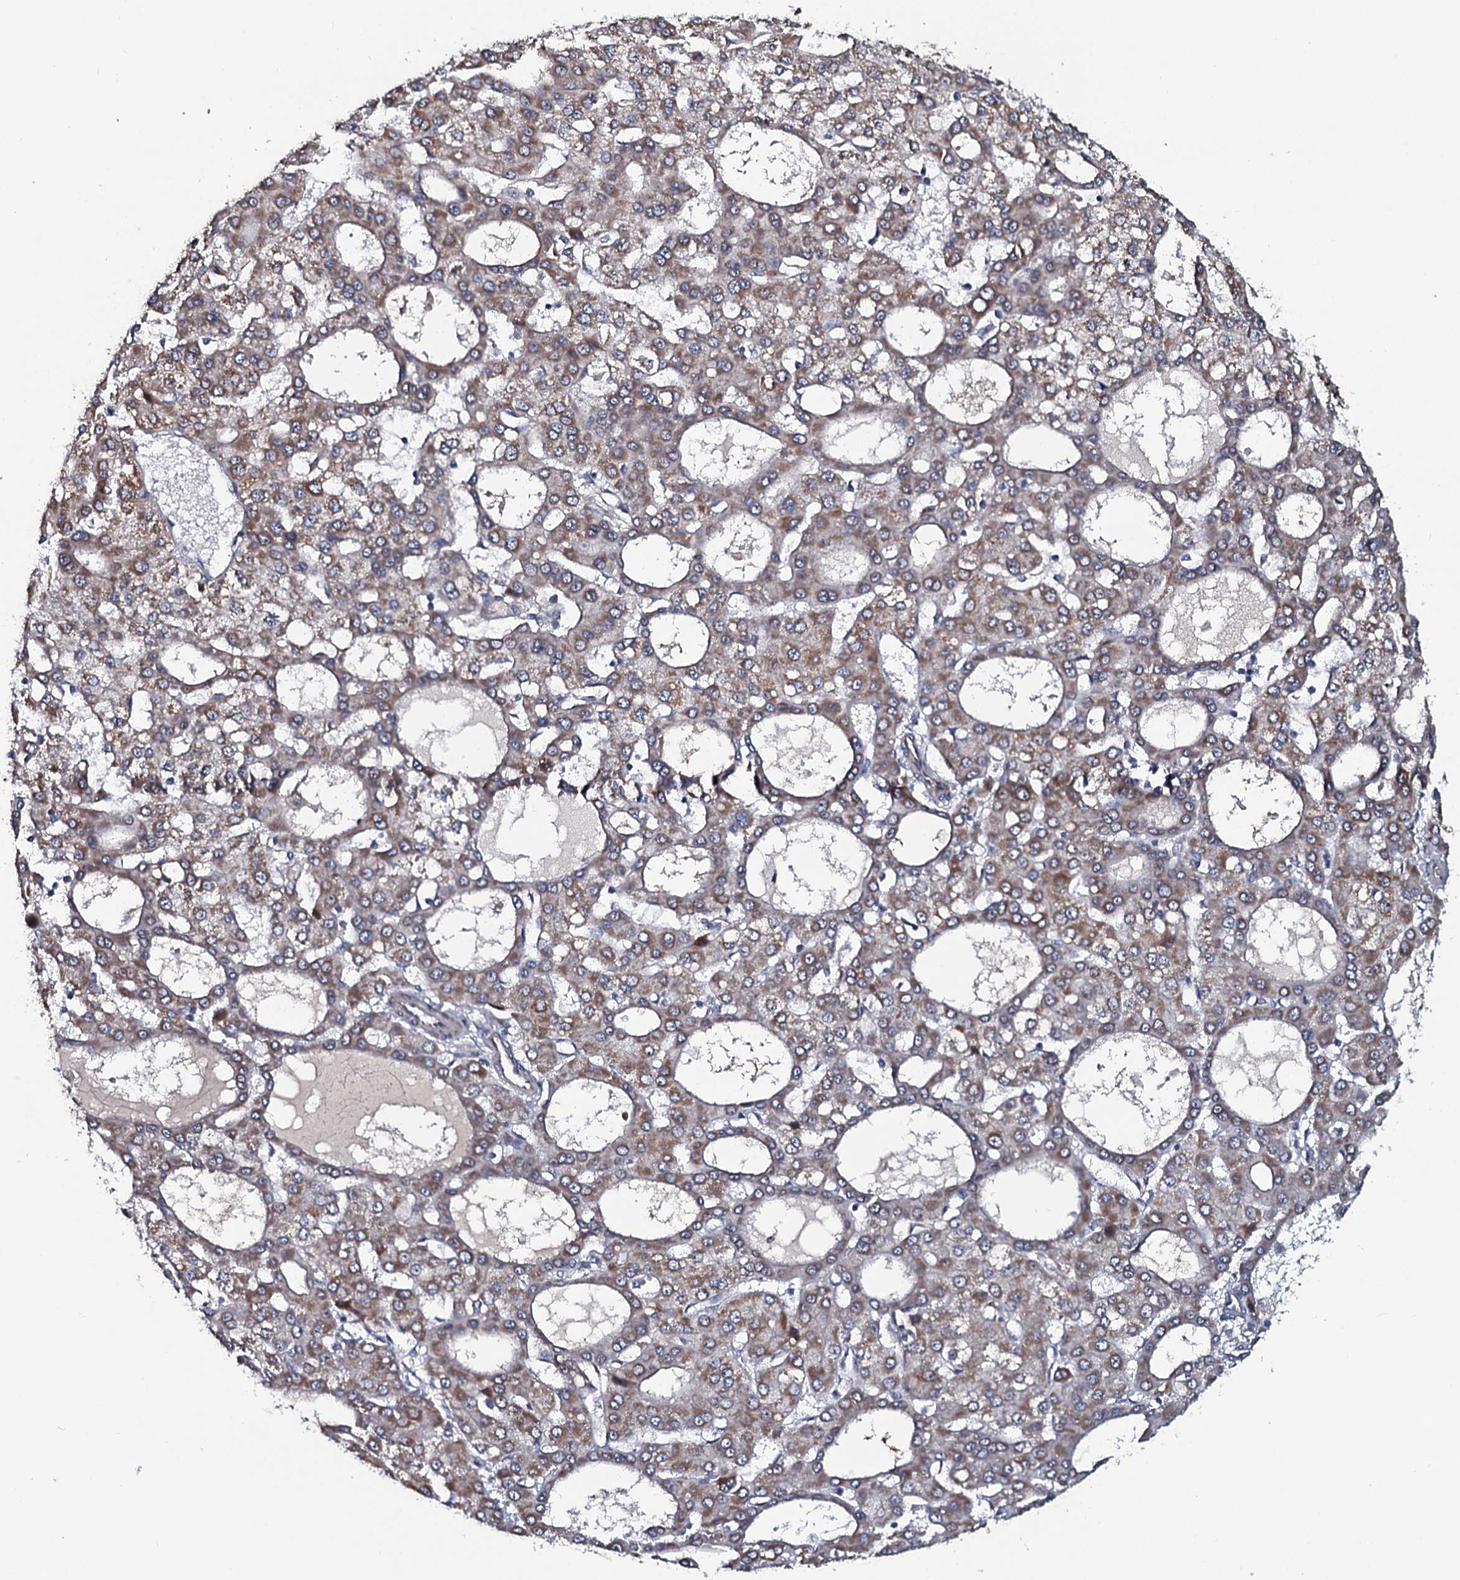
{"staining": {"intensity": "moderate", "quantity": ">75%", "location": "cytoplasmic/membranous"}, "tissue": "liver cancer", "cell_type": "Tumor cells", "image_type": "cancer", "snomed": [{"axis": "morphology", "description": "Carcinoma, Hepatocellular, NOS"}, {"axis": "topography", "description": "Liver"}], "caption": "A histopathology image of human liver cancer (hepatocellular carcinoma) stained for a protein demonstrates moderate cytoplasmic/membranous brown staining in tumor cells. (brown staining indicates protein expression, while blue staining denotes nuclei).", "gene": "KCTD4", "patient": {"sex": "male", "age": 47}}